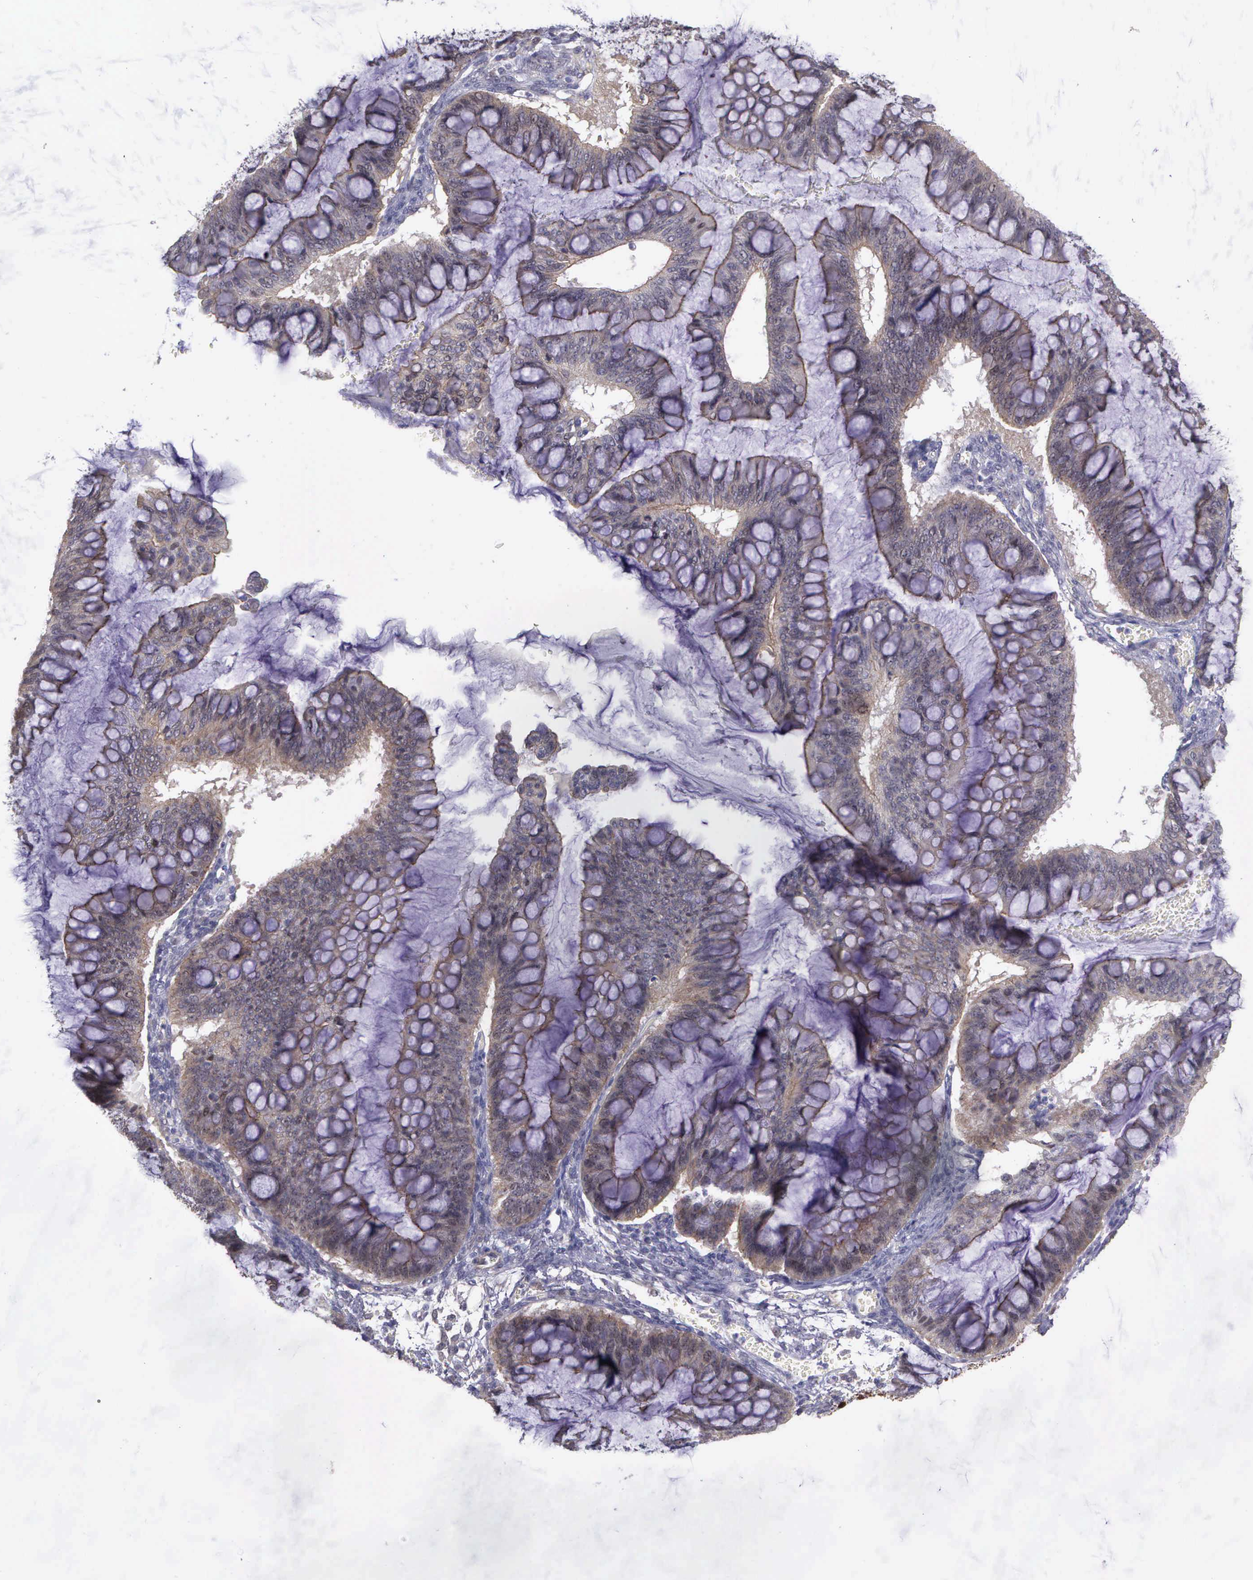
{"staining": {"intensity": "weak", "quantity": ">75%", "location": "cytoplasmic/membranous"}, "tissue": "ovarian cancer", "cell_type": "Tumor cells", "image_type": "cancer", "snomed": [{"axis": "morphology", "description": "Cystadenocarcinoma, mucinous, NOS"}, {"axis": "topography", "description": "Ovary"}], "caption": "Immunohistochemical staining of human ovarian mucinous cystadenocarcinoma exhibits low levels of weak cytoplasmic/membranous positivity in approximately >75% of tumor cells. (DAB (3,3'-diaminobenzidine) = brown stain, brightfield microscopy at high magnification).", "gene": "MICAL3", "patient": {"sex": "female", "age": 73}}